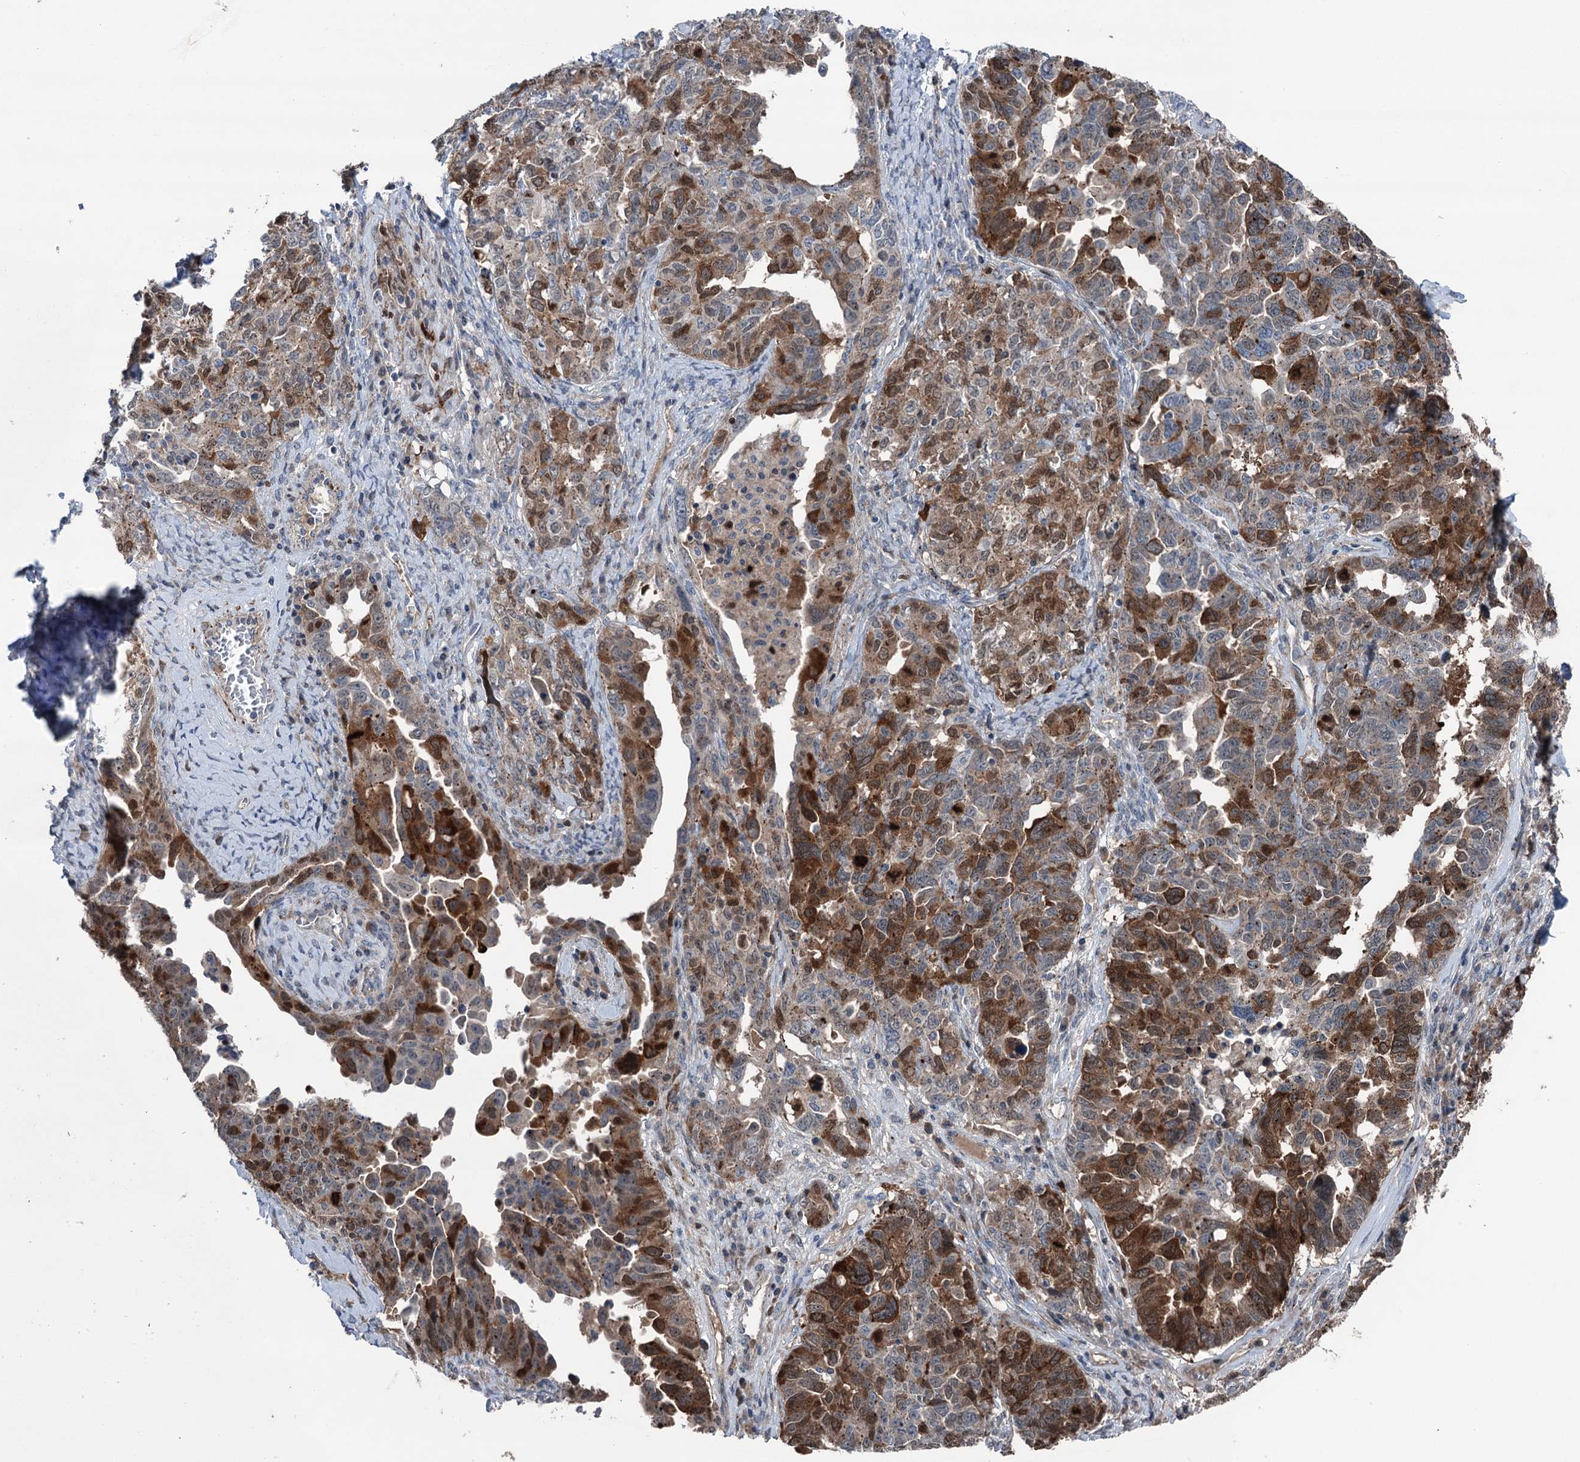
{"staining": {"intensity": "strong", "quantity": "25%-75%", "location": "cytoplasmic/membranous"}, "tissue": "ovarian cancer", "cell_type": "Tumor cells", "image_type": "cancer", "snomed": [{"axis": "morphology", "description": "Carcinoma, endometroid"}, {"axis": "topography", "description": "Ovary"}], "caption": "About 25%-75% of tumor cells in human ovarian endometroid carcinoma show strong cytoplasmic/membranous protein staining as visualized by brown immunohistochemical staining.", "gene": "NCAPD2", "patient": {"sex": "female", "age": 62}}